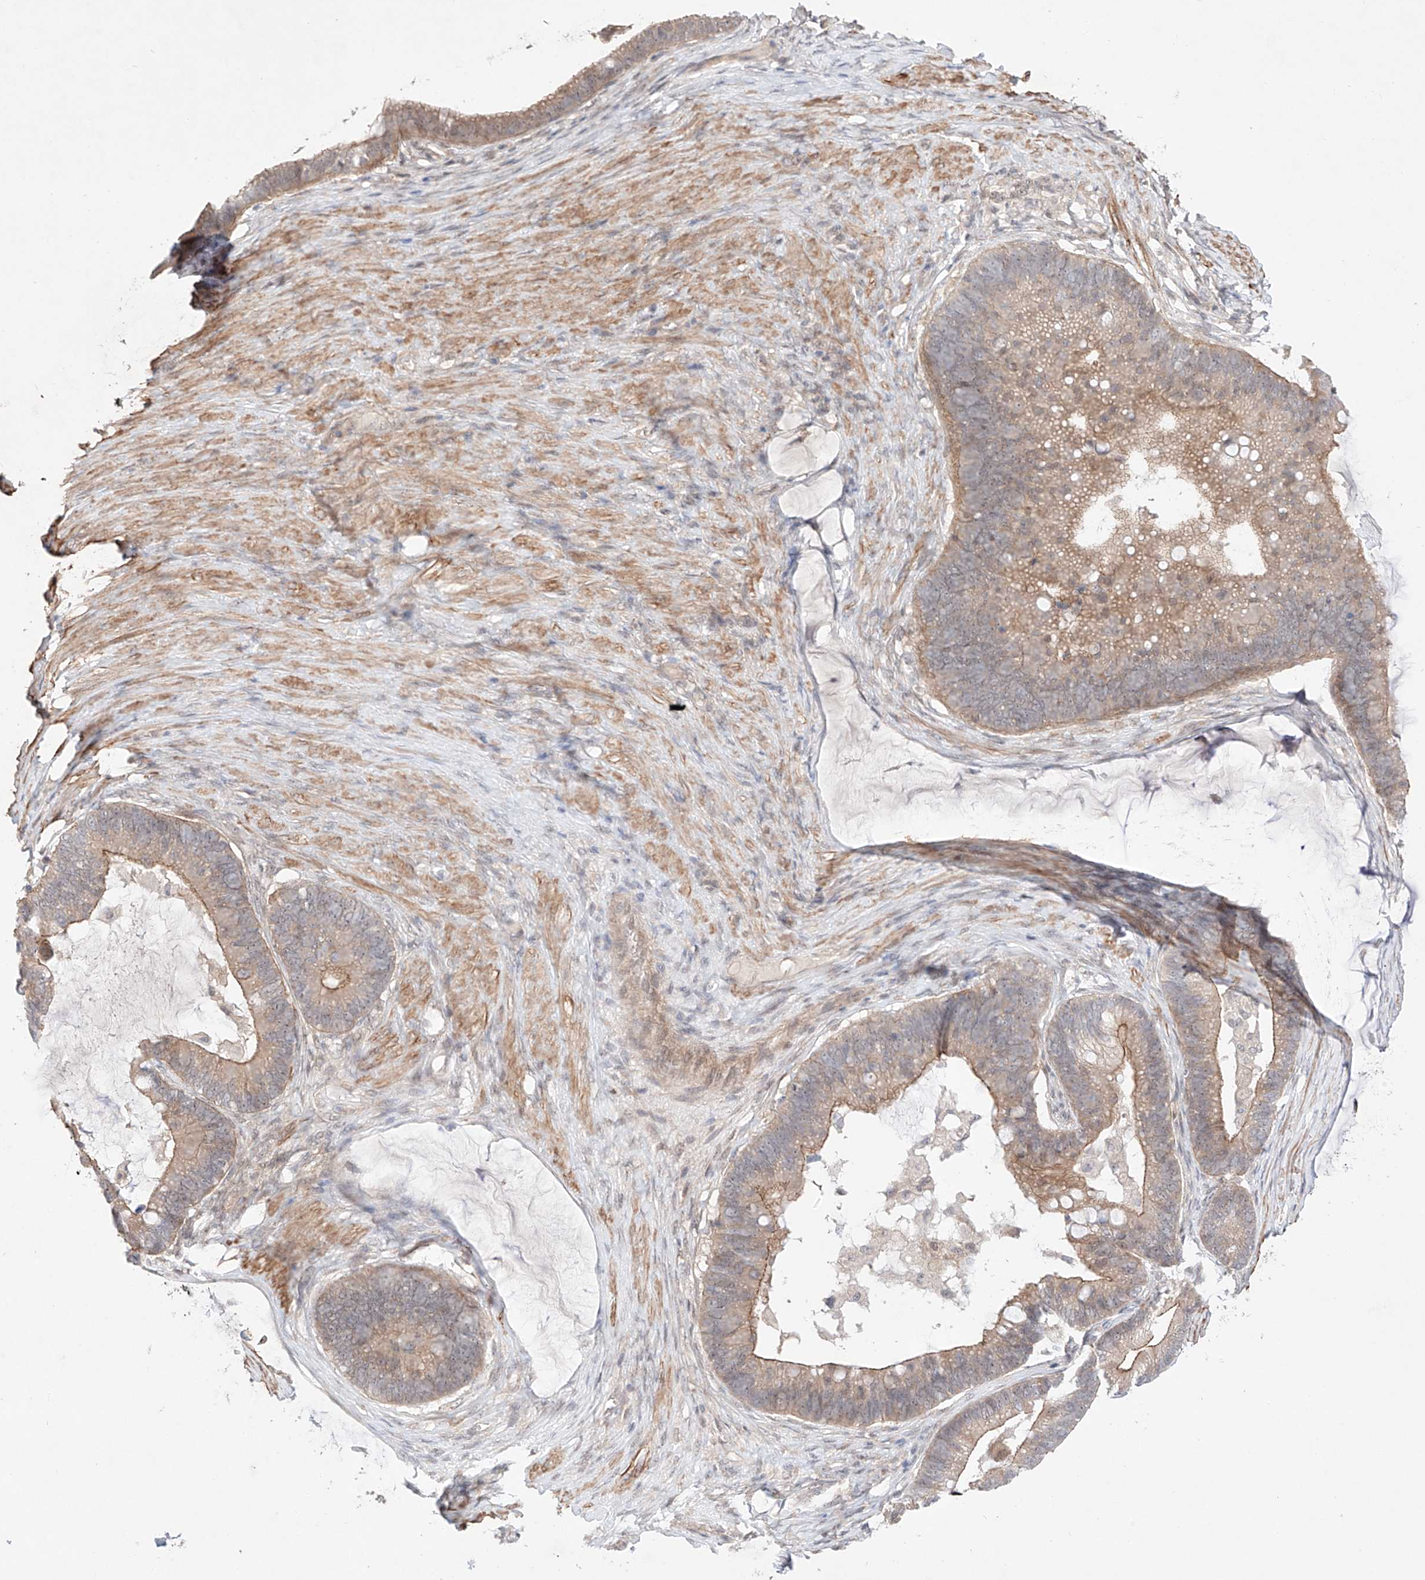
{"staining": {"intensity": "weak", "quantity": ">75%", "location": "cytoplasmic/membranous"}, "tissue": "ovarian cancer", "cell_type": "Tumor cells", "image_type": "cancer", "snomed": [{"axis": "morphology", "description": "Cystadenocarcinoma, mucinous, NOS"}, {"axis": "topography", "description": "Ovary"}], "caption": "Ovarian cancer (mucinous cystadenocarcinoma) stained with a protein marker displays weak staining in tumor cells.", "gene": "TSR2", "patient": {"sex": "female", "age": 61}}